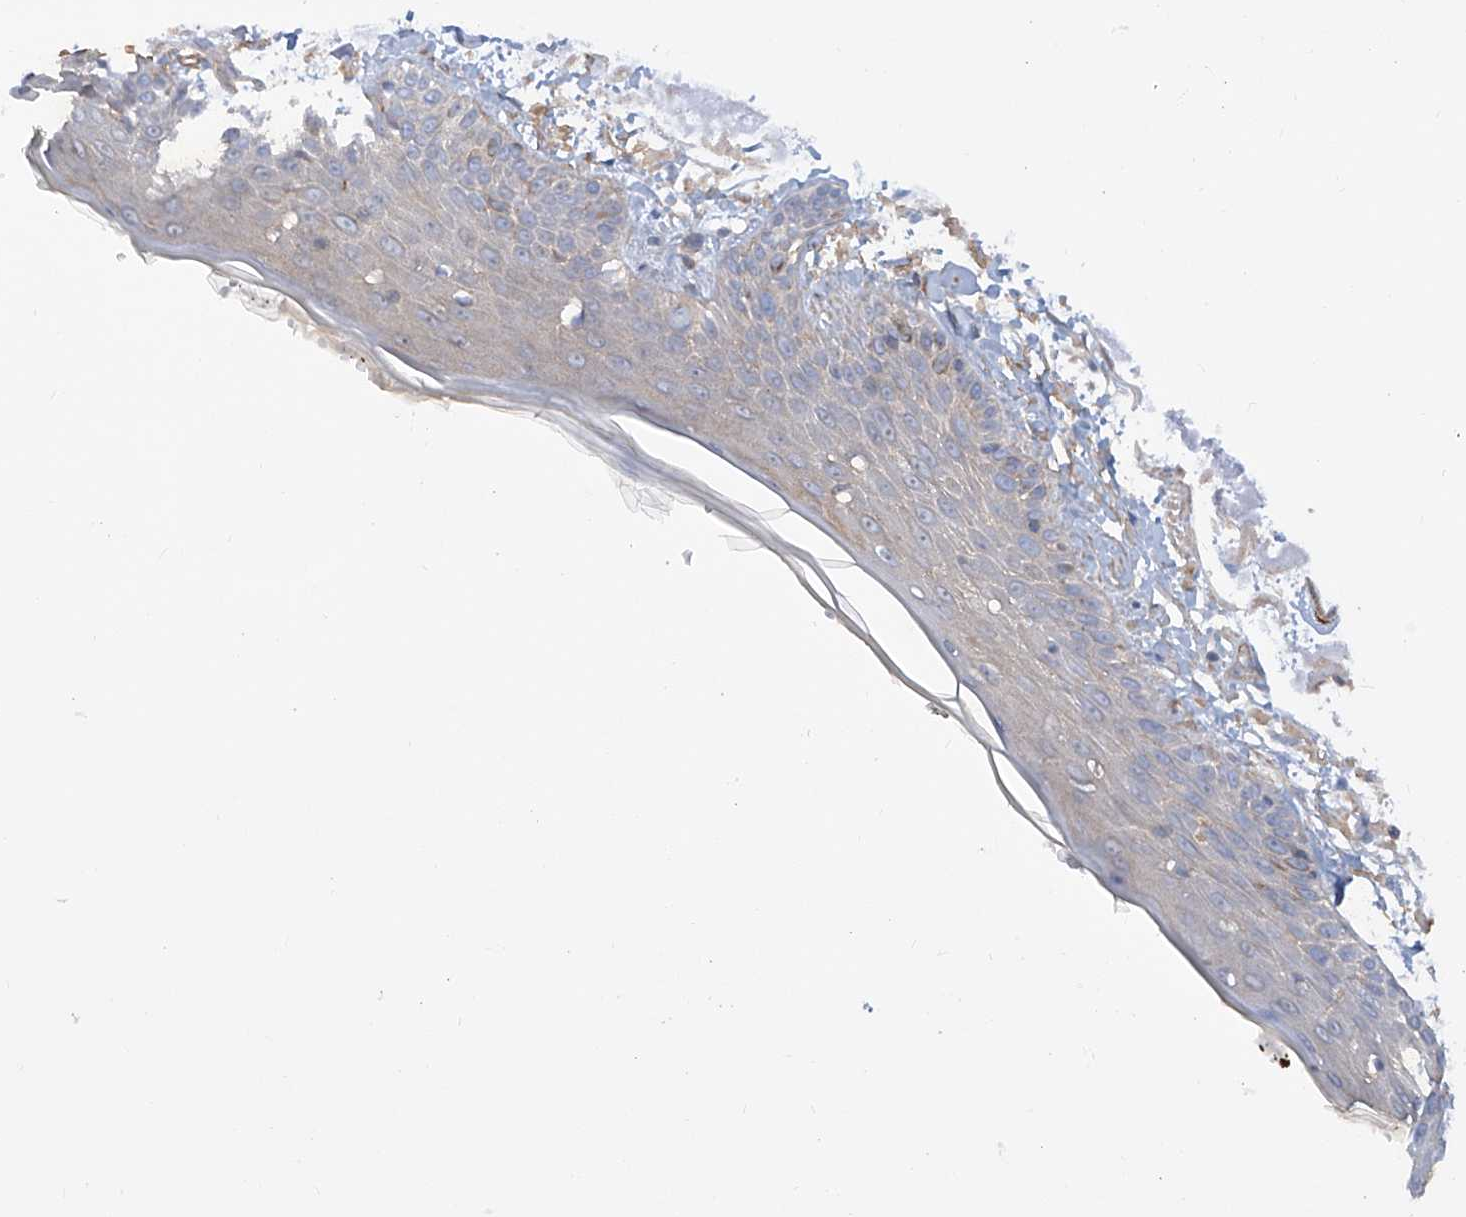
{"staining": {"intensity": "negative", "quantity": "none", "location": "none"}, "tissue": "skin", "cell_type": "Fibroblasts", "image_type": "normal", "snomed": [{"axis": "morphology", "description": "Normal tissue, NOS"}, {"axis": "topography", "description": "Skin"}, {"axis": "topography", "description": "Skeletal muscle"}], "caption": "Fibroblasts are negative for brown protein staining in benign skin. (DAB (3,3'-diaminobenzidine) immunohistochemistry, high magnification).", "gene": "ZNF490", "patient": {"sex": "male", "age": 83}}